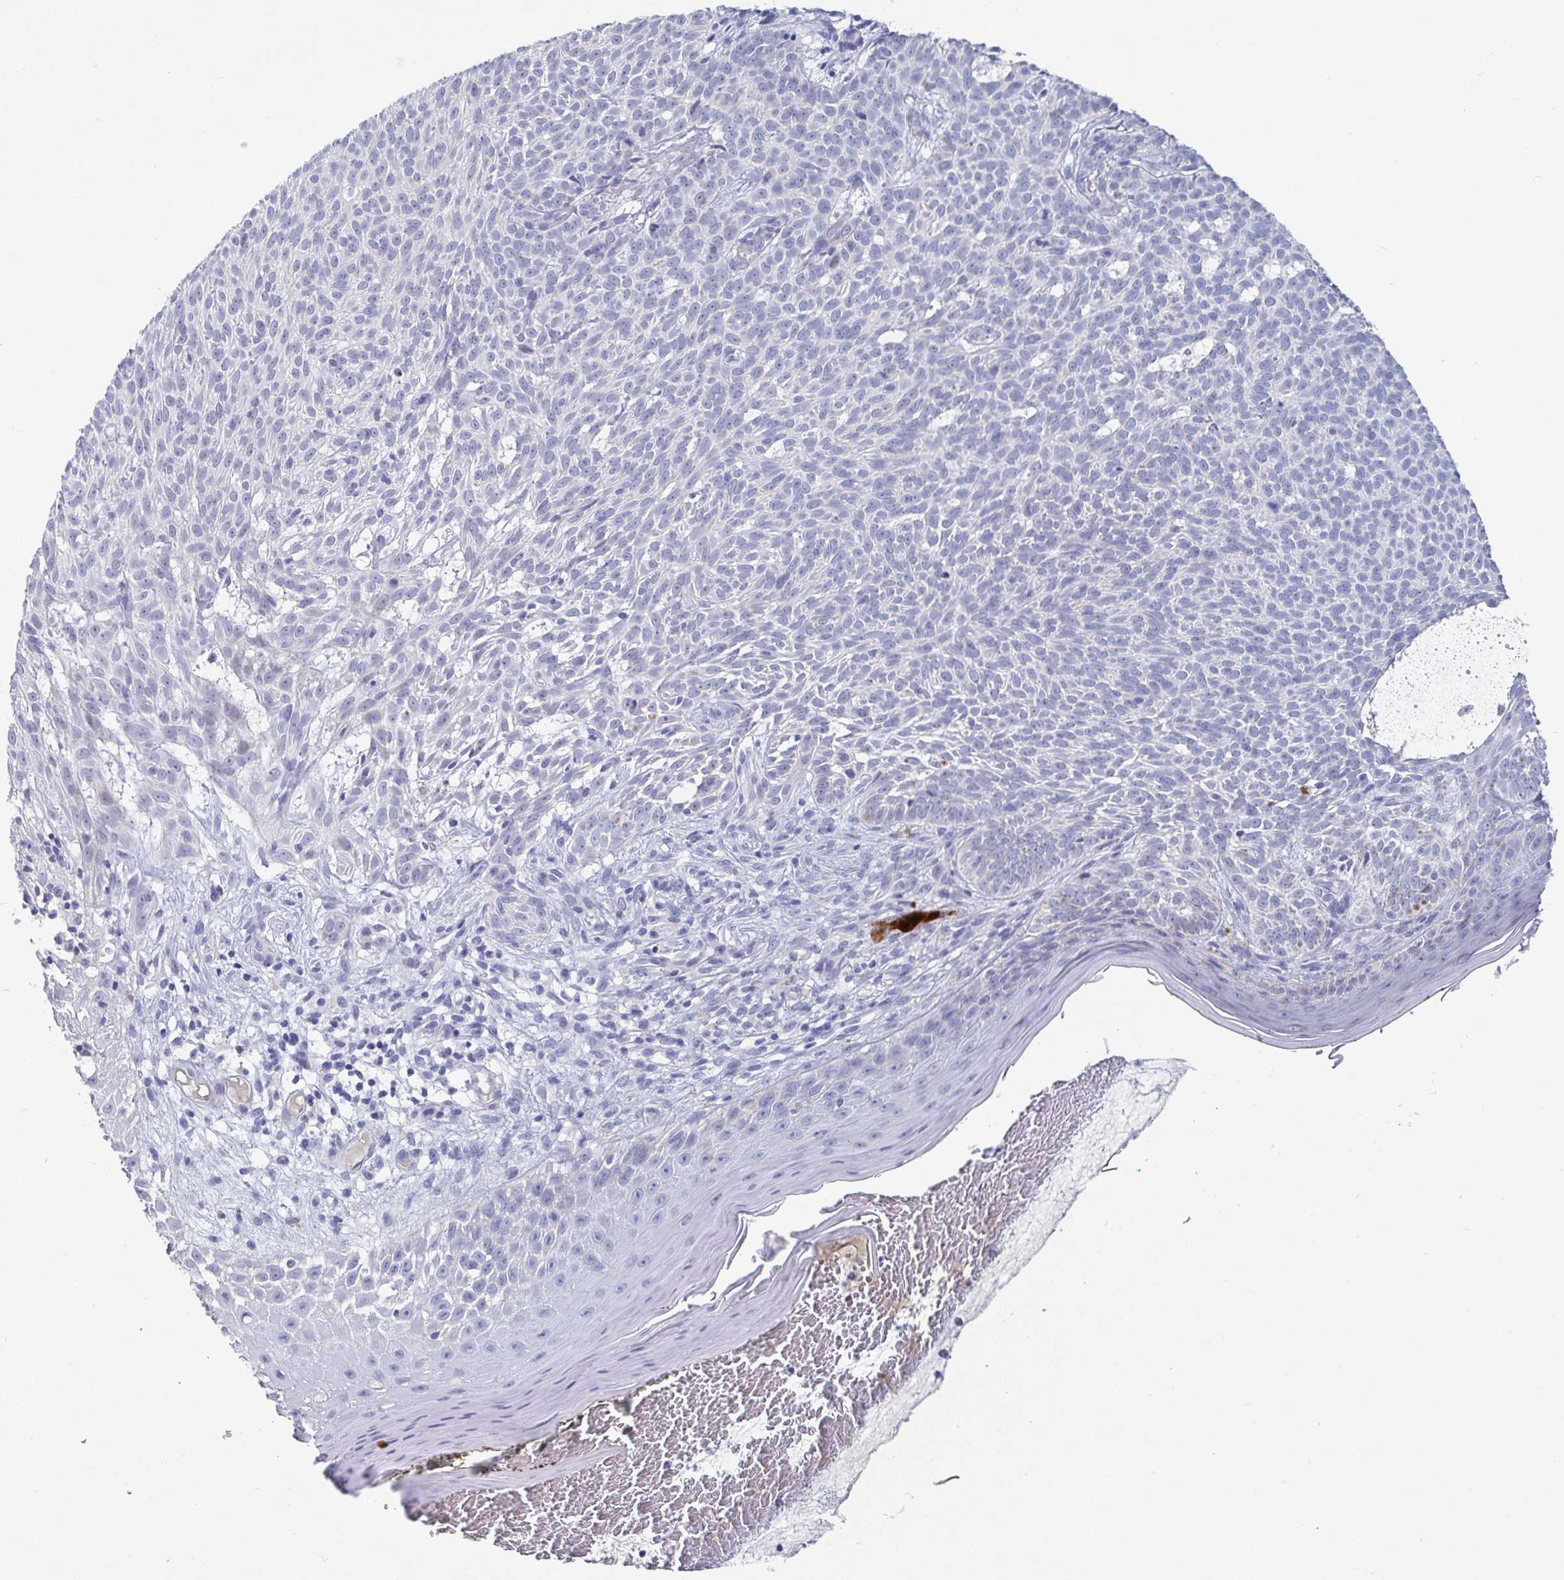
{"staining": {"intensity": "negative", "quantity": "none", "location": "none"}, "tissue": "skin cancer", "cell_type": "Tumor cells", "image_type": "cancer", "snomed": [{"axis": "morphology", "description": "Basal cell carcinoma"}, {"axis": "topography", "description": "Skin"}], "caption": "This is a photomicrograph of immunohistochemistry staining of basal cell carcinoma (skin), which shows no expression in tumor cells.", "gene": "ZNF430", "patient": {"sex": "male", "age": 78}}